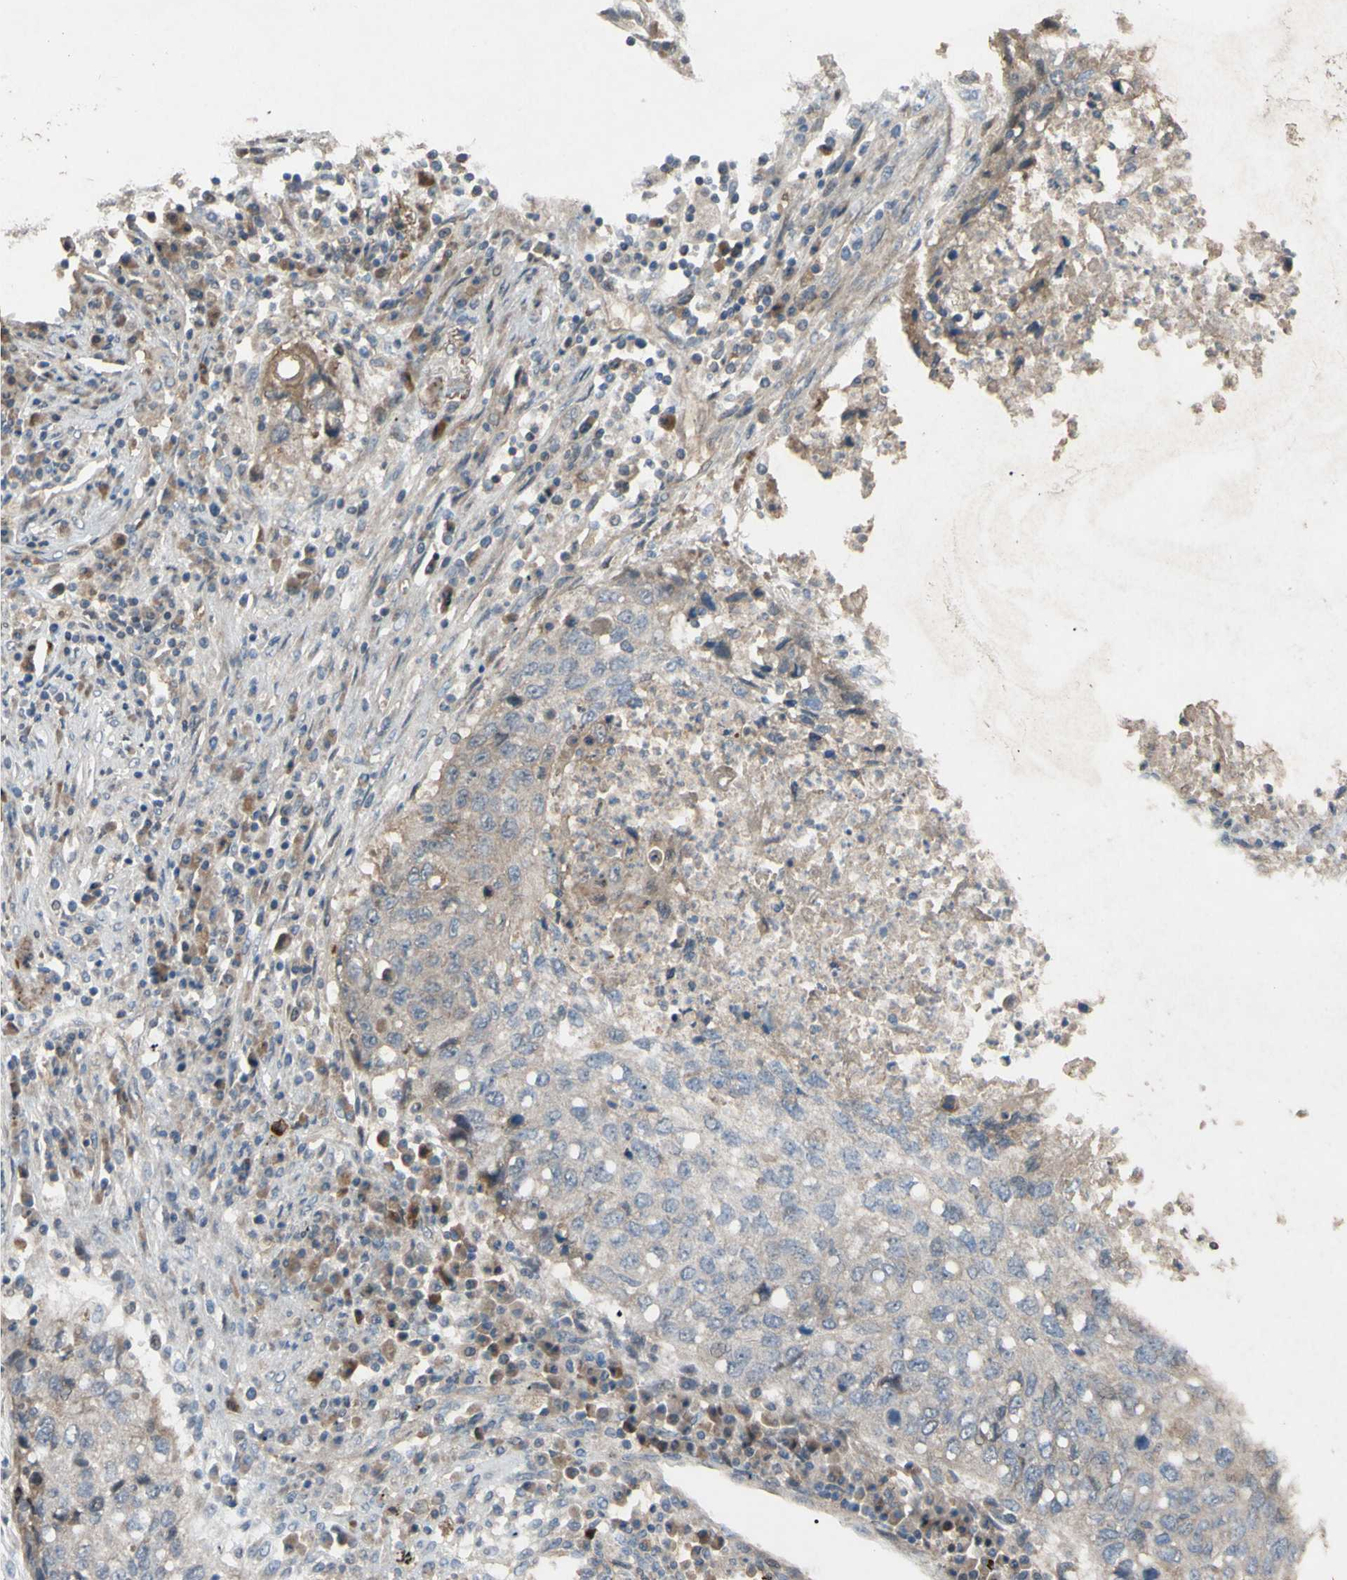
{"staining": {"intensity": "weak", "quantity": "25%-75%", "location": "cytoplasmic/membranous"}, "tissue": "lung cancer", "cell_type": "Tumor cells", "image_type": "cancer", "snomed": [{"axis": "morphology", "description": "Squamous cell carcinoma, NOS"}, {"axis": "topography", "description": "Lung"}], "caption": "DAB (3,3'-diaminobenzidine) immunohistochemical staining of human lung cancer demonstrates weak cytoplasmic/membranous protein positivity in approximately 25%-75% of tumor cells. The staining was performed using DAB, with brown indicating positive protein expression. Nuclei are stained blue with hematoxylin.", "gene": "SHROOM4", "patient": {"sex": "female", "age": 63}}